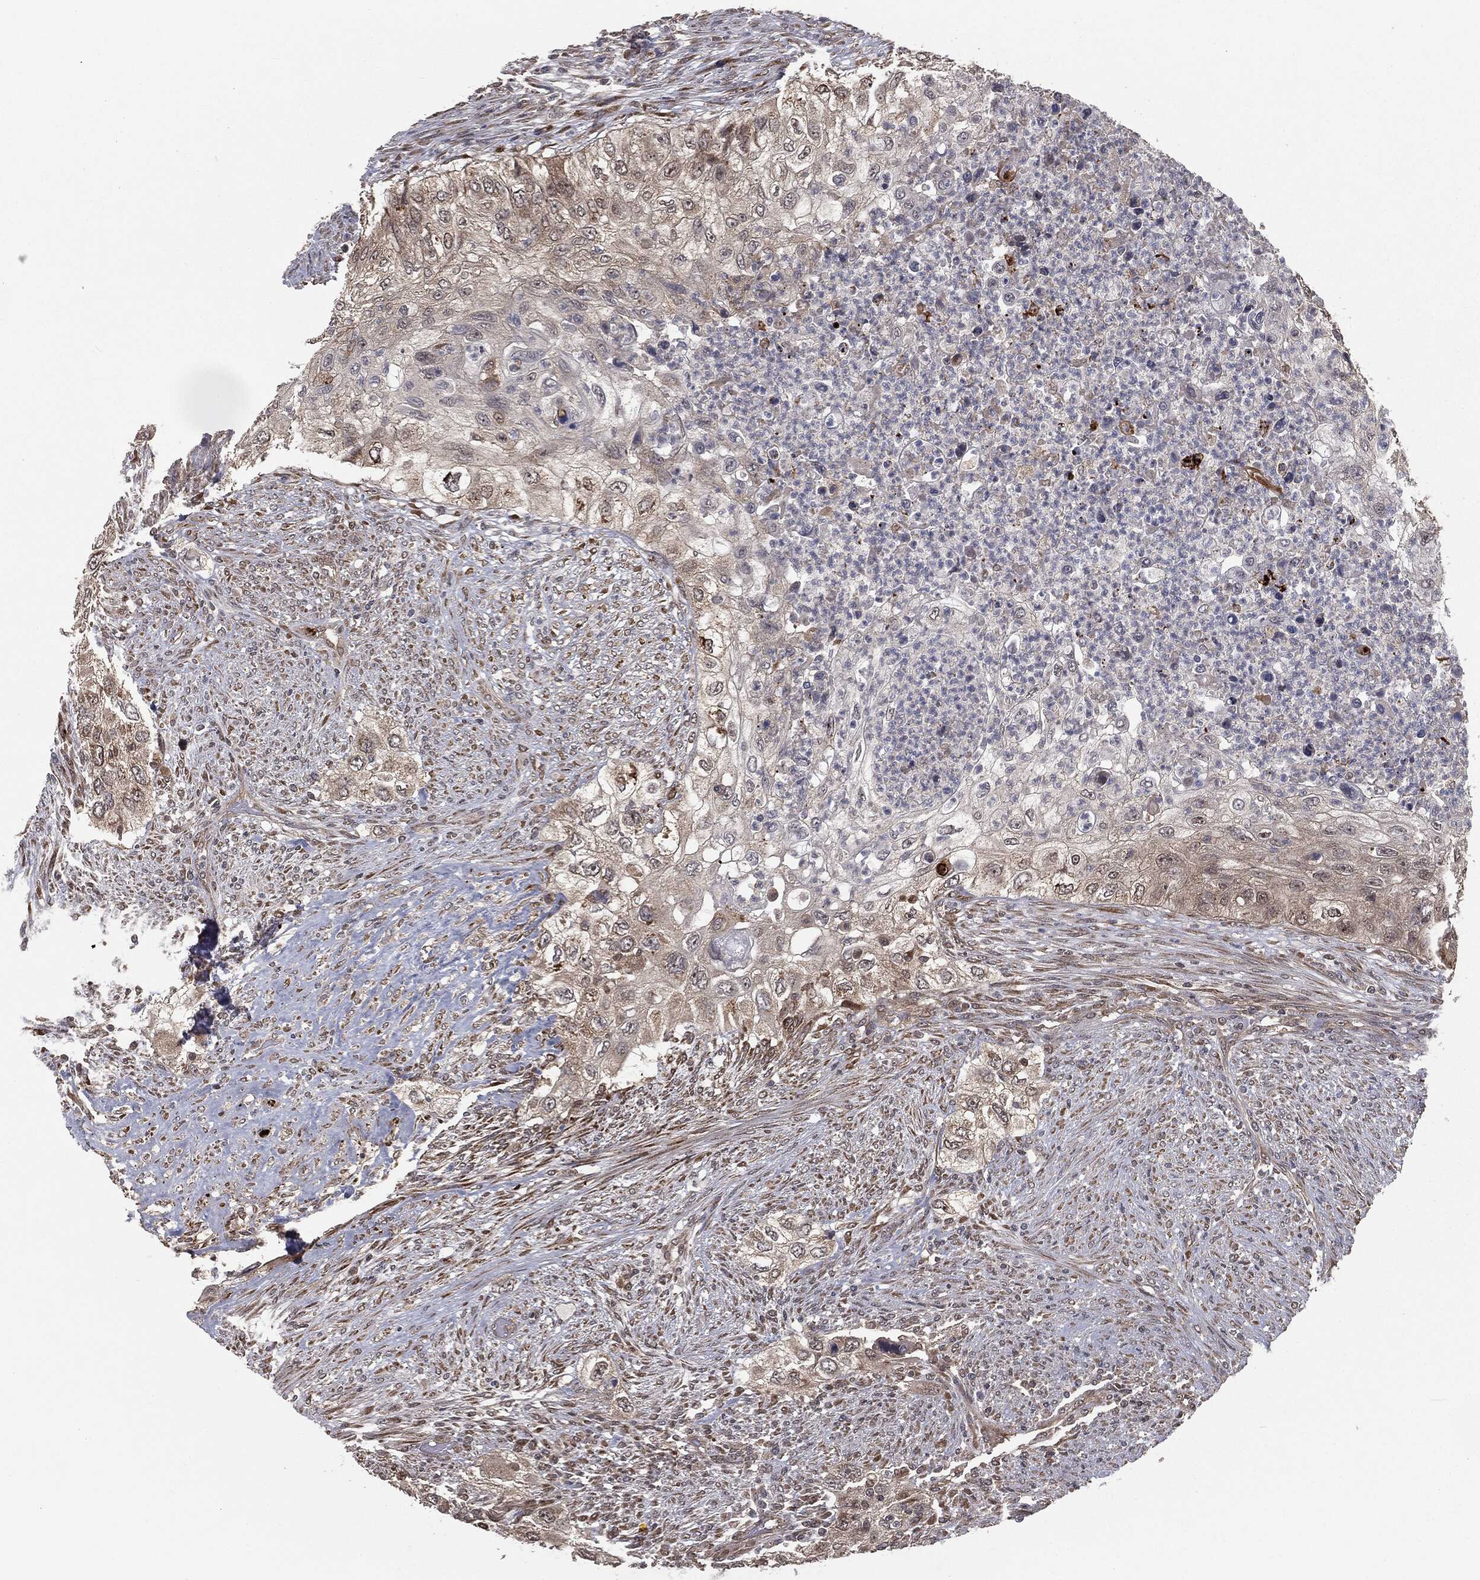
{"staining": {"intensity": "weak", "quantity": ">75%", "location": "cytoplasmic/membranous,nuclear"}, "tissue": "urothelial cancer", "cell_type": "Tumor cells", "image_type": "cancer", "snomed": [{"axis": "morphology", "description": "Urothelial carcinoma, High grade"}, {"axis": "topography", "description": "Urinary bladder"}], "caption": "About >75% of tumor cells in high-grade urothelial carcinoma demonstrate weak cytoplasmic/membranous and nuclear protein expression as visualized by brown immunohistochemical staining.", "gene": "FBXO7", "patient": {"sex": "female", "age": 60}}